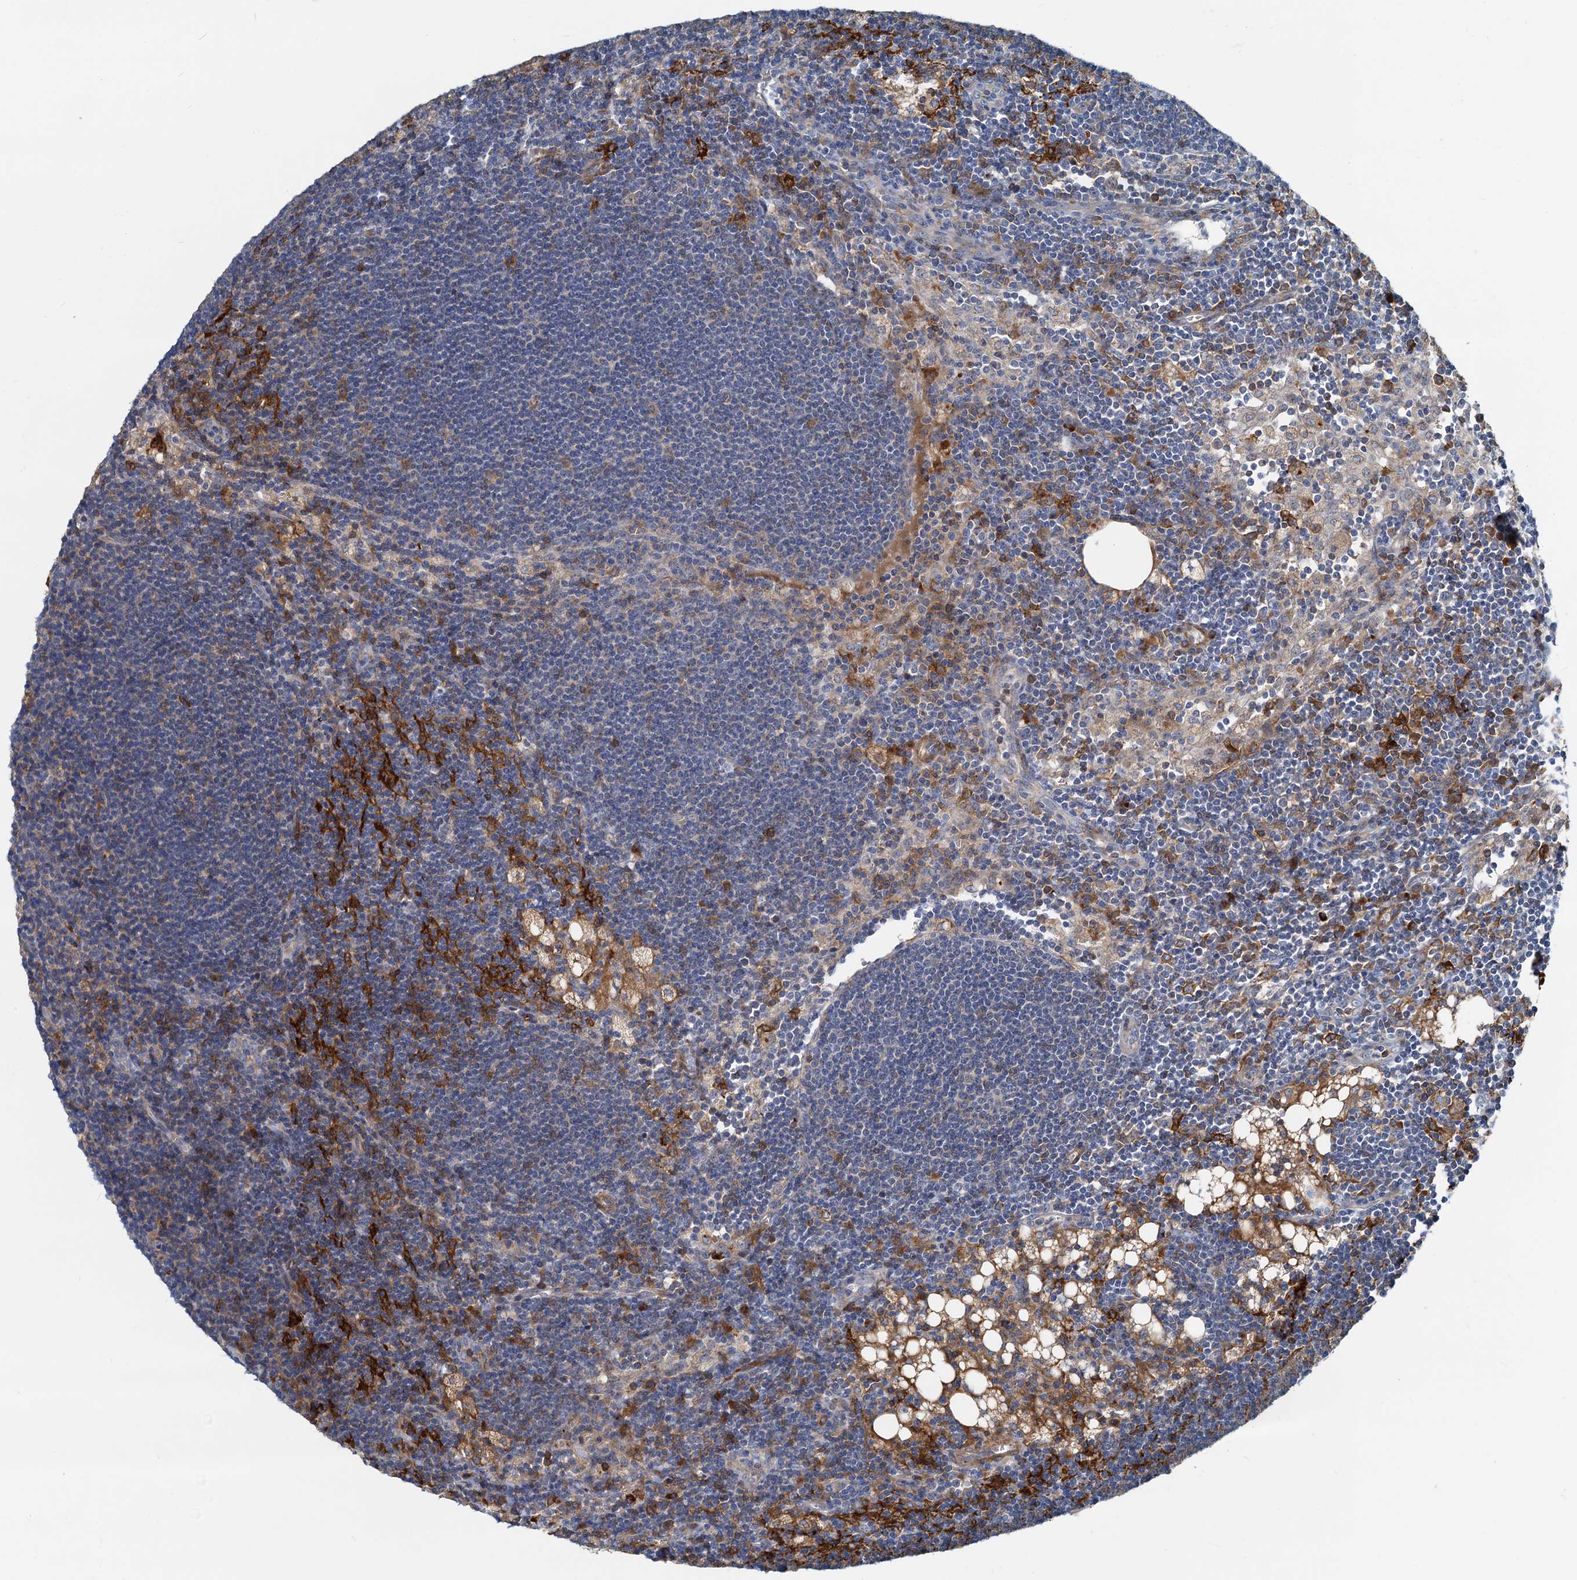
{"staining": {"intensity": "moderate", "quantity": "25%-75%", "location": "cytoplasmic/membranous"}, "tissue": "lymph node", "cell_type": "Germinal center cells", "image_type": "normal", "snomed": [{"axis": "morphology", "description": "Normal tissue, NOS"}, {"axis": "topography", "description": "Lymph node"}], "caption": "High-power microscopy captured an immunohistochemistry (IHC) histopathology image of unremarkable lymph node, revealing moderate cytoplasmic/membranous positivity in about 25%-75% of germinal center cells.", "gene": "LNX2", "patient": {"sex": "male", "age": 24}}